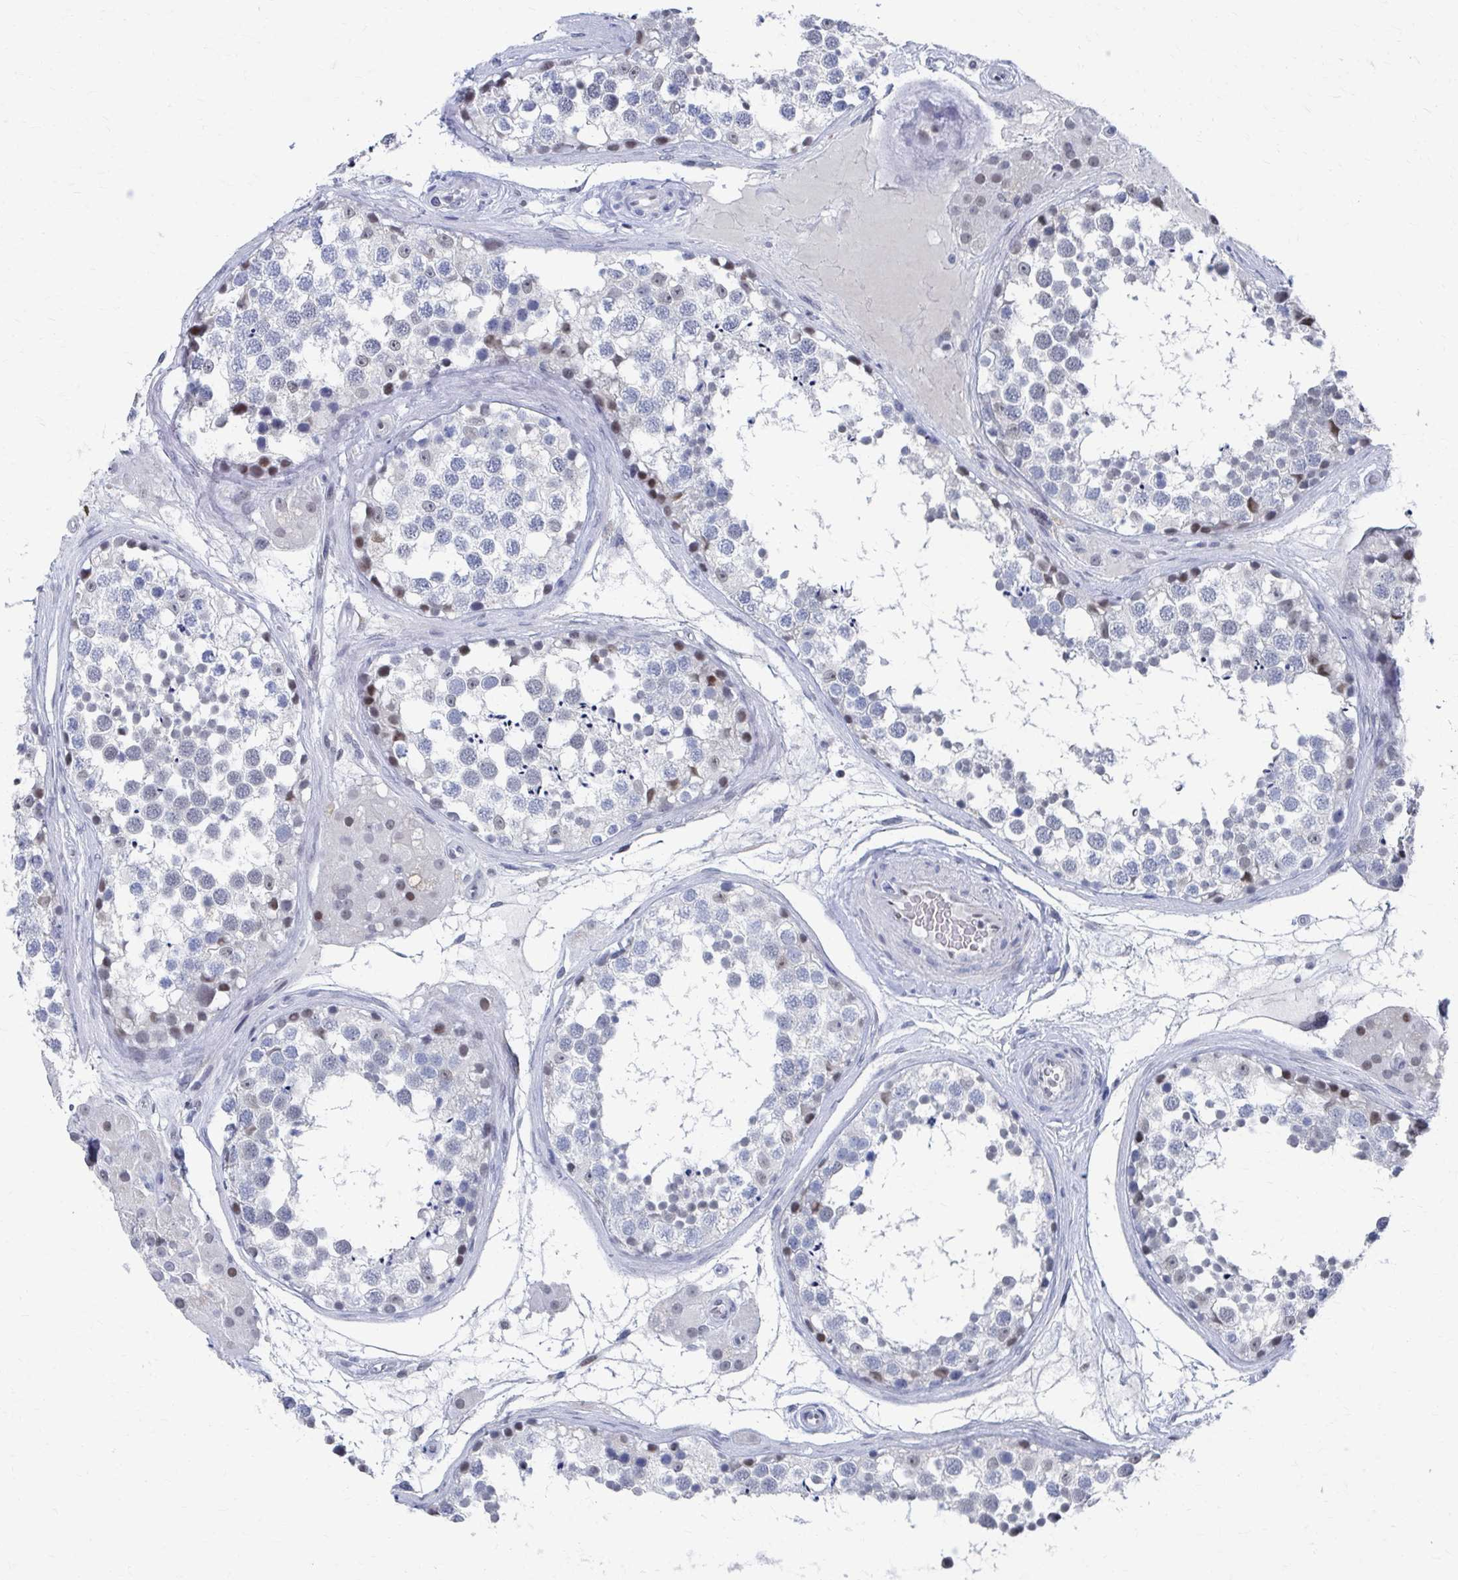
{"staining": {"intensity": "moderate", "quantity": "<25%", "location": "nuclear"}, "tissue": "testis", "cell_type": "Cells in seminiferous ducts", "image_type": "normal", "snomed": [{"axis": "morphology", "description": "Normal tissue, NOS"}, {"axis": "morphology", "description": "Seminoma, NOS"}, {"axis": "topography", "description": "Testis"}], "caption": "Protein analysis of benign testis exhibits moderate nuclear positivity in approximately <25% of cells in seminiferous ducts.", "gene": "CDIN1", "patient": {"sex": "male", "age": 65}}